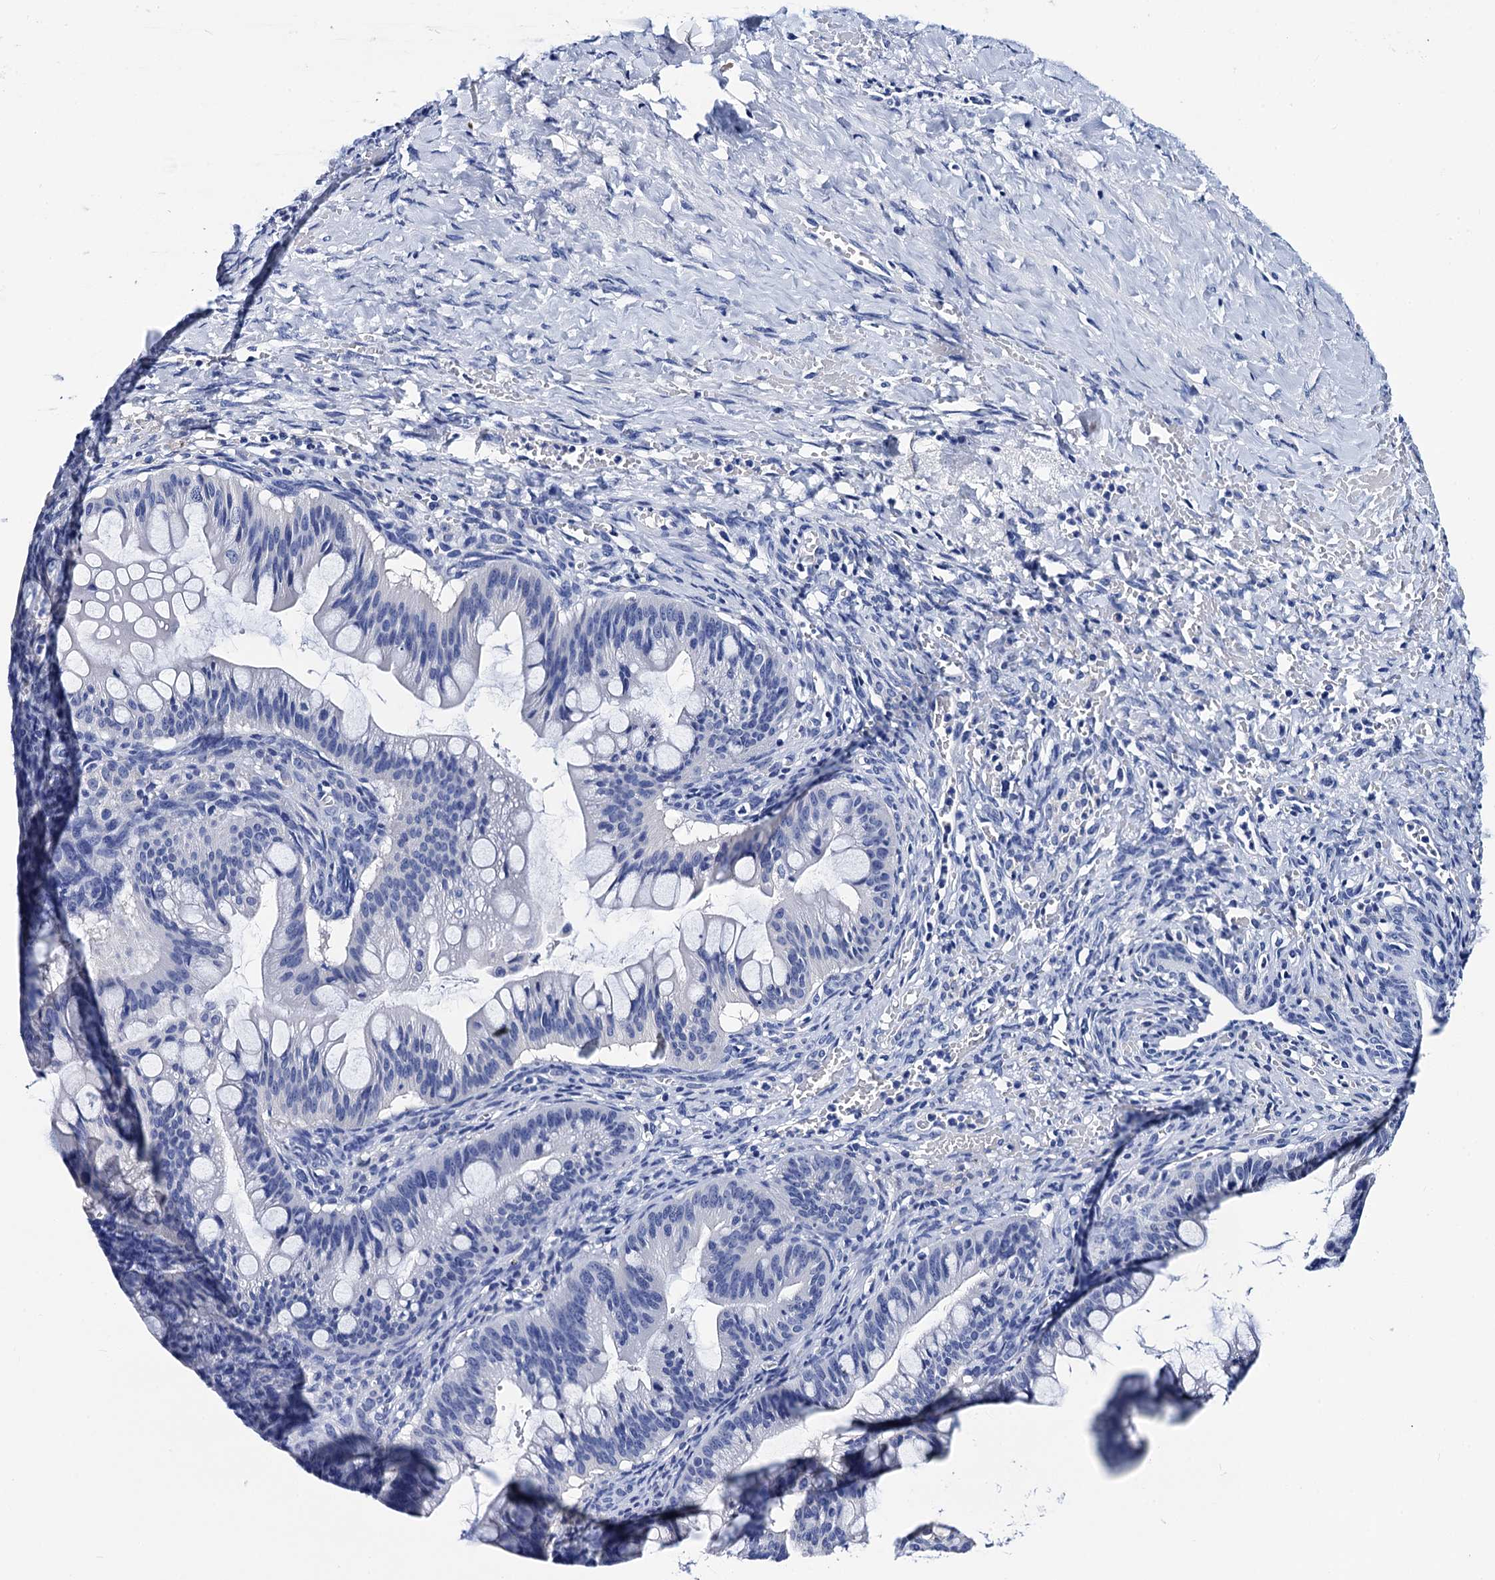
{"staining": {"intensity": "negative", "quantity": "none", "location": "none"}, "tissue": "ovarian cancer", "cell_type": "Tumor cells", "image_type": "cancer", "snomed": [{"axis": "morphology", "description": "Cystadenocarcinoma, mucinous, NOS"}, {"axis": "topography", "description": "Ovary"}], "caption": "The micrograph reveals no staining of tumor cells in ovarian cancer.", "gene": "MYBPC3", "patient": {"sex": "female", "age": 73}}